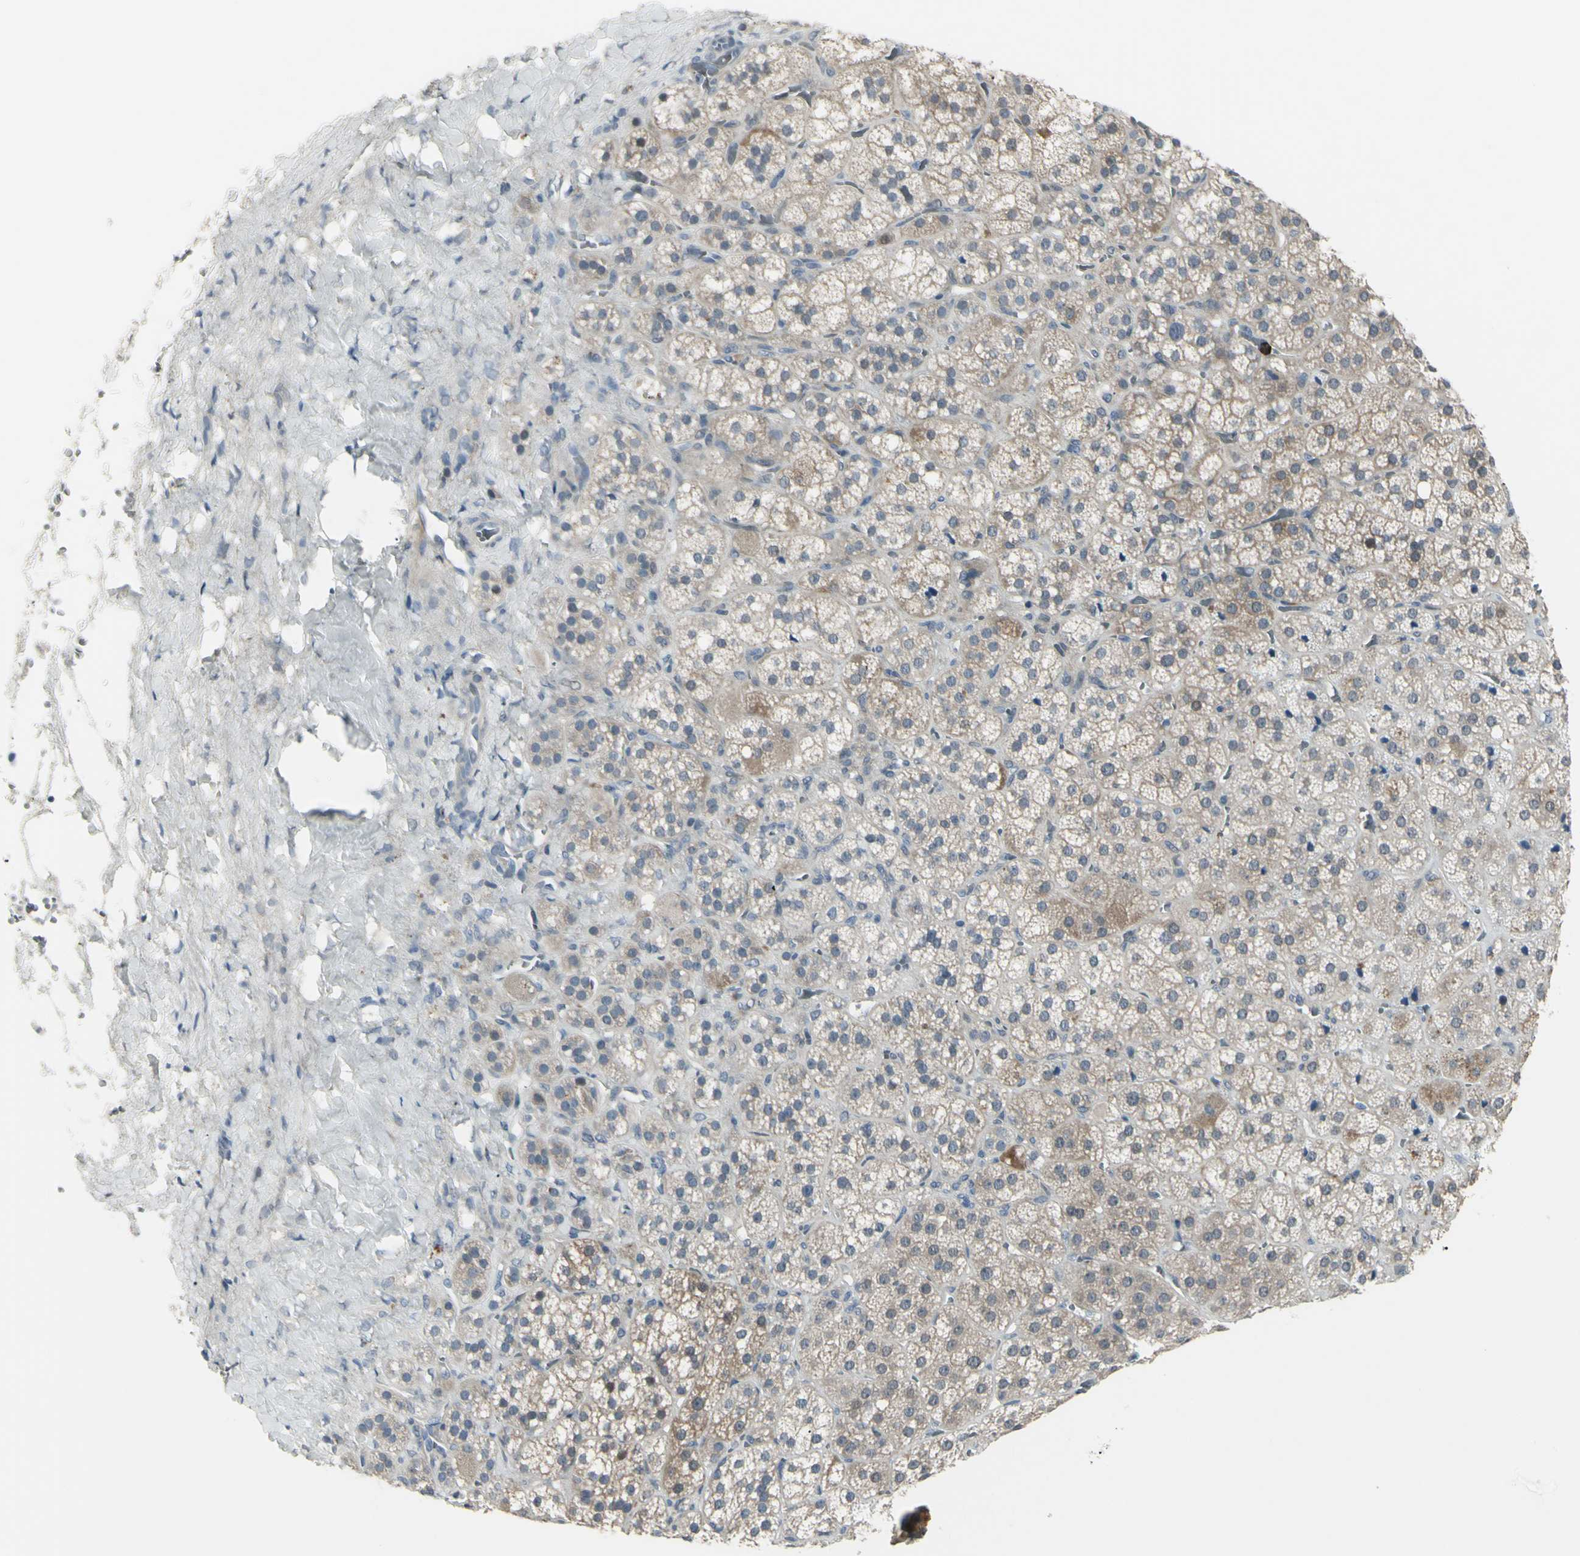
{"staining": {"intensity": "weak", "quantity": "<25%", "location": "cytoplasmic/membranous"}, "tissue": "adrenal gland", "cell_type": "Glandular cells", "image_type": "normal", "snomed": [{"axis": "morphology", "description": "Normal tissue, NOS"}, {"axis": "topography", "description": "Adrenal gland"}], "caption": "This is an IHC histopathology image of unremarkable adrenal gland. There is no staining in glandular cells.", "gene": "ETNK1", "patient": {"sex": "female", "age": 71}}